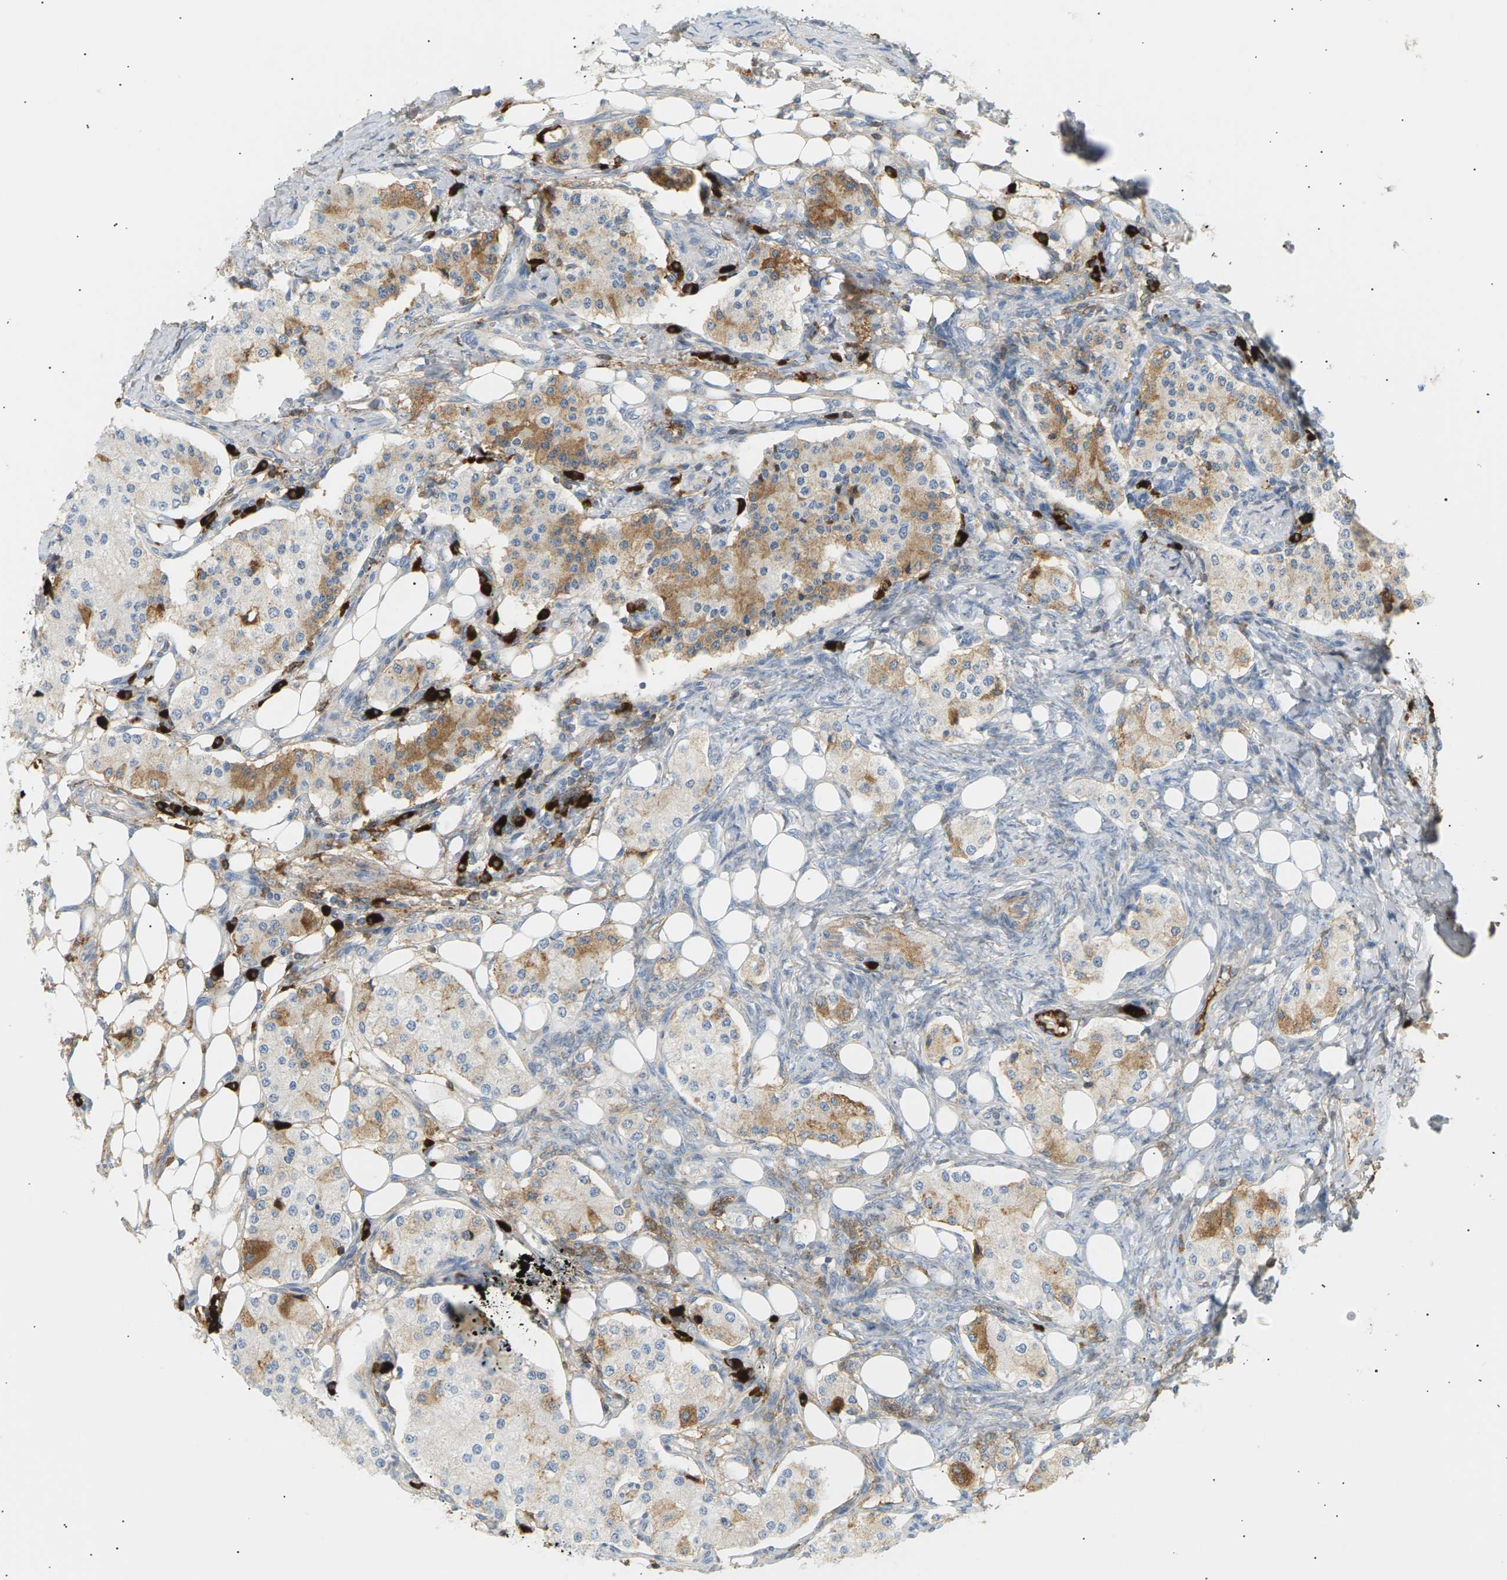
{"staining": {"intensity": "weak", "quantity": "25%-75%", "location": "cytoplasmic/membranous"}, "tissue": "carcinoid", "cell_type": "Tumor cells", "image_type": "cancer", "snomed": [{"axis": "morphology", "description": "Carcinoid, malignant, NOS"}, {"axis": "topography", "description": "Colon"}], "caption": "Immunohistochemistry image of carcinoid stained for a protein (brown), which exhibits low levels of weak cytoplasmic/membranous staining in approximately 25%-75% of tumor cells.", "gene": "IGLC3", "patient": {"sex": "female", "age": 52}}